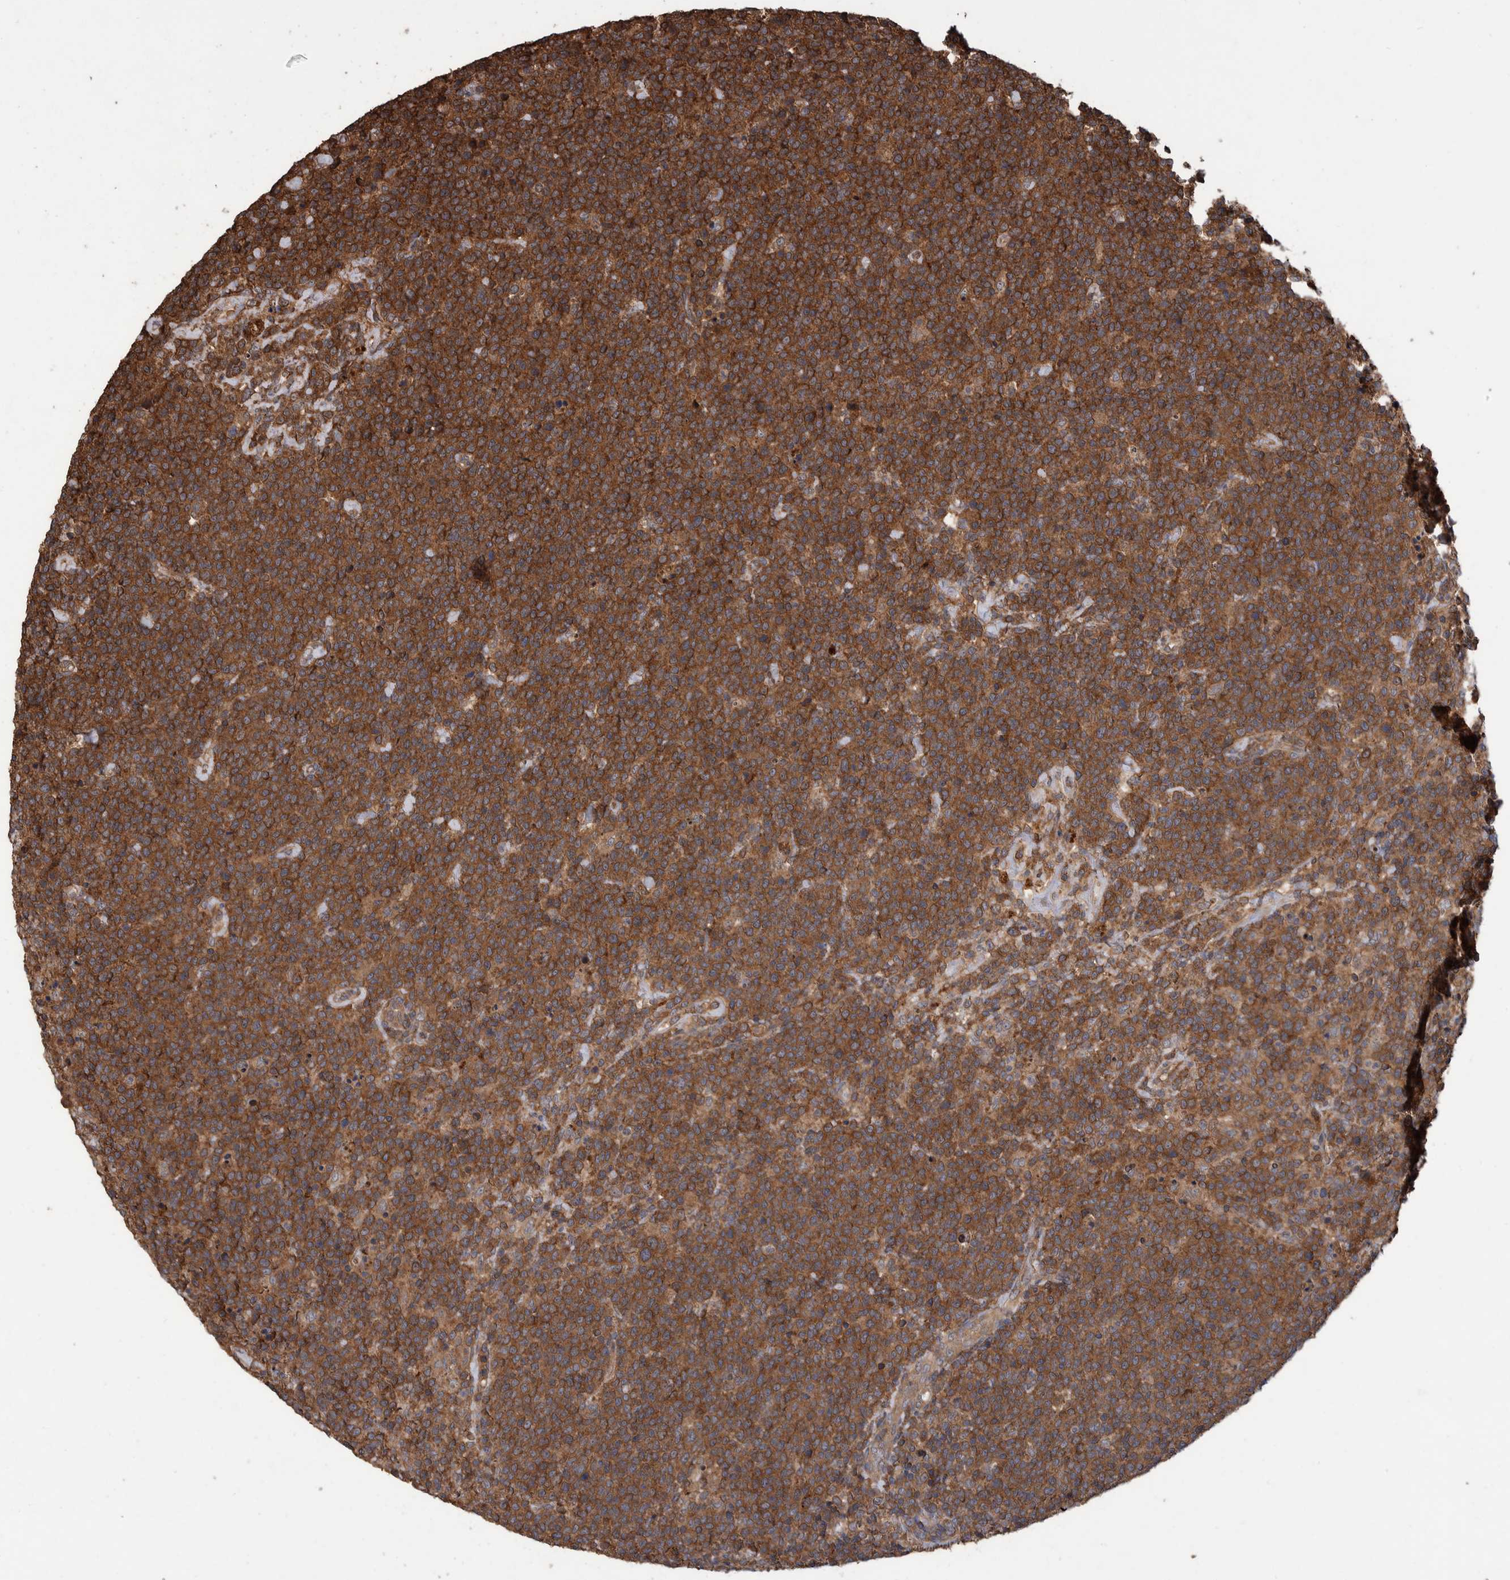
{"staining": {"intensity": "strong", "quantity": ">75%", "location": "cytoplasmic/membranous"}, "tissue": "lymphoma", "cell_type": "Tumor cells", "image_type": "cancer", "snomed": [{"axis": "morphology", "description": "Malignant lymphoma, non-Hodgkin's type, High grade"}, {"axis": "topography", "description": "Lymph node"}], "caption": "Tumor cells demonstrate high levels of strong cytoplasmic/membranous positivity in about >75% of cells in human lymphoma. Nuclei are stained in blue.", "gene": "VBP1", "patient": {"sex": "male", "age": 61}}